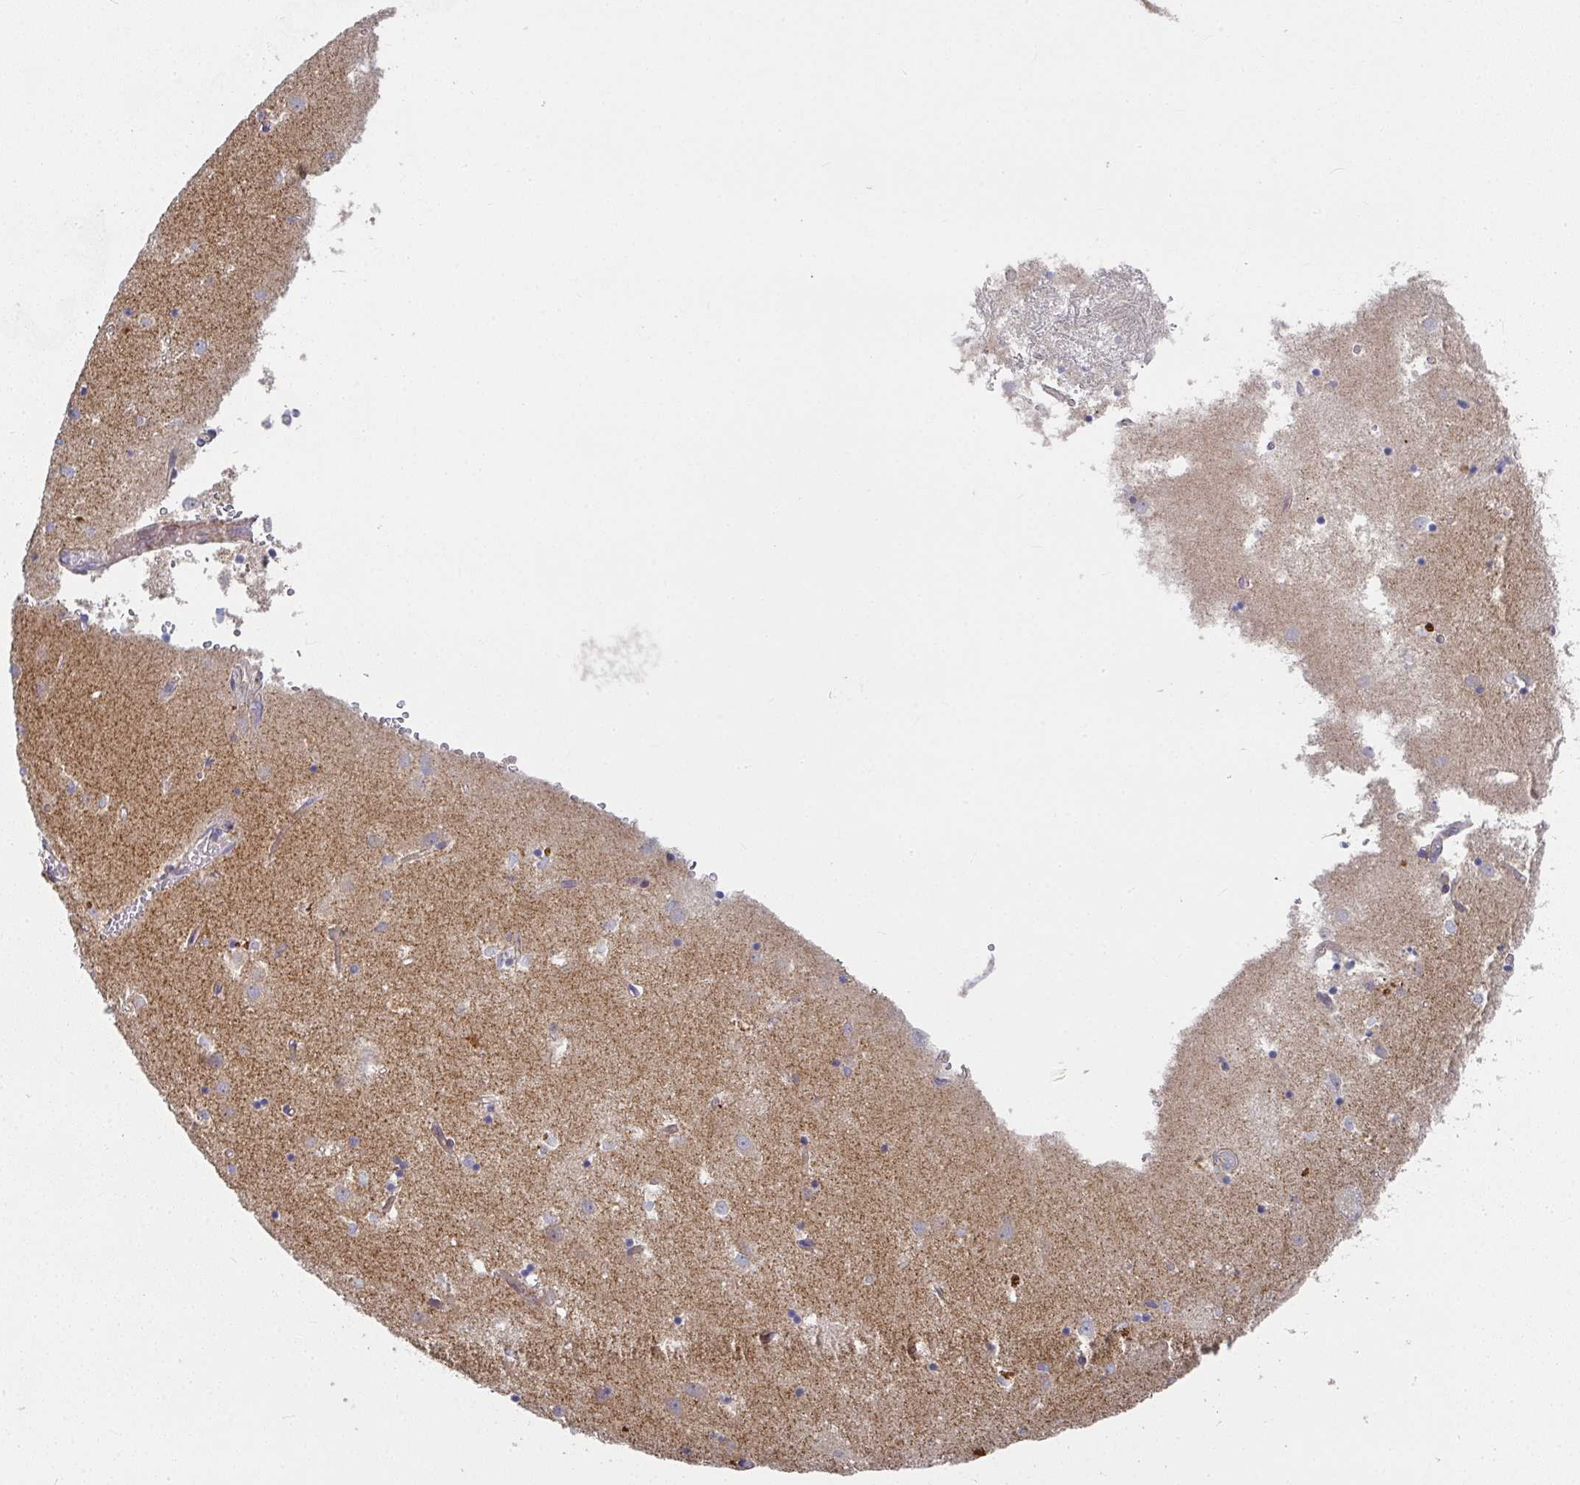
{"staining": {"intensity": "weak", "quantity": "<25%", "location": "cytoplasmic/membranous"}, "tissue": "caudate", "cell_type": "Glial cells", "image_type": "normal", "snomed": [{"axis": "morphology", "description": "Normal tissue, NOS"}, {"axis": "topography", "description": "Lateral ventricle wall"}], "caption": "Immunohistochemical staining of benign caudate reveals no significant positivity in glial cells. (DAB (3,3'-diaminobenzidine) immunohistochemistry with hematoxylin counter stain).", "gene": "RHEBL1", "patient": {"sex": "male", "age": 70}}